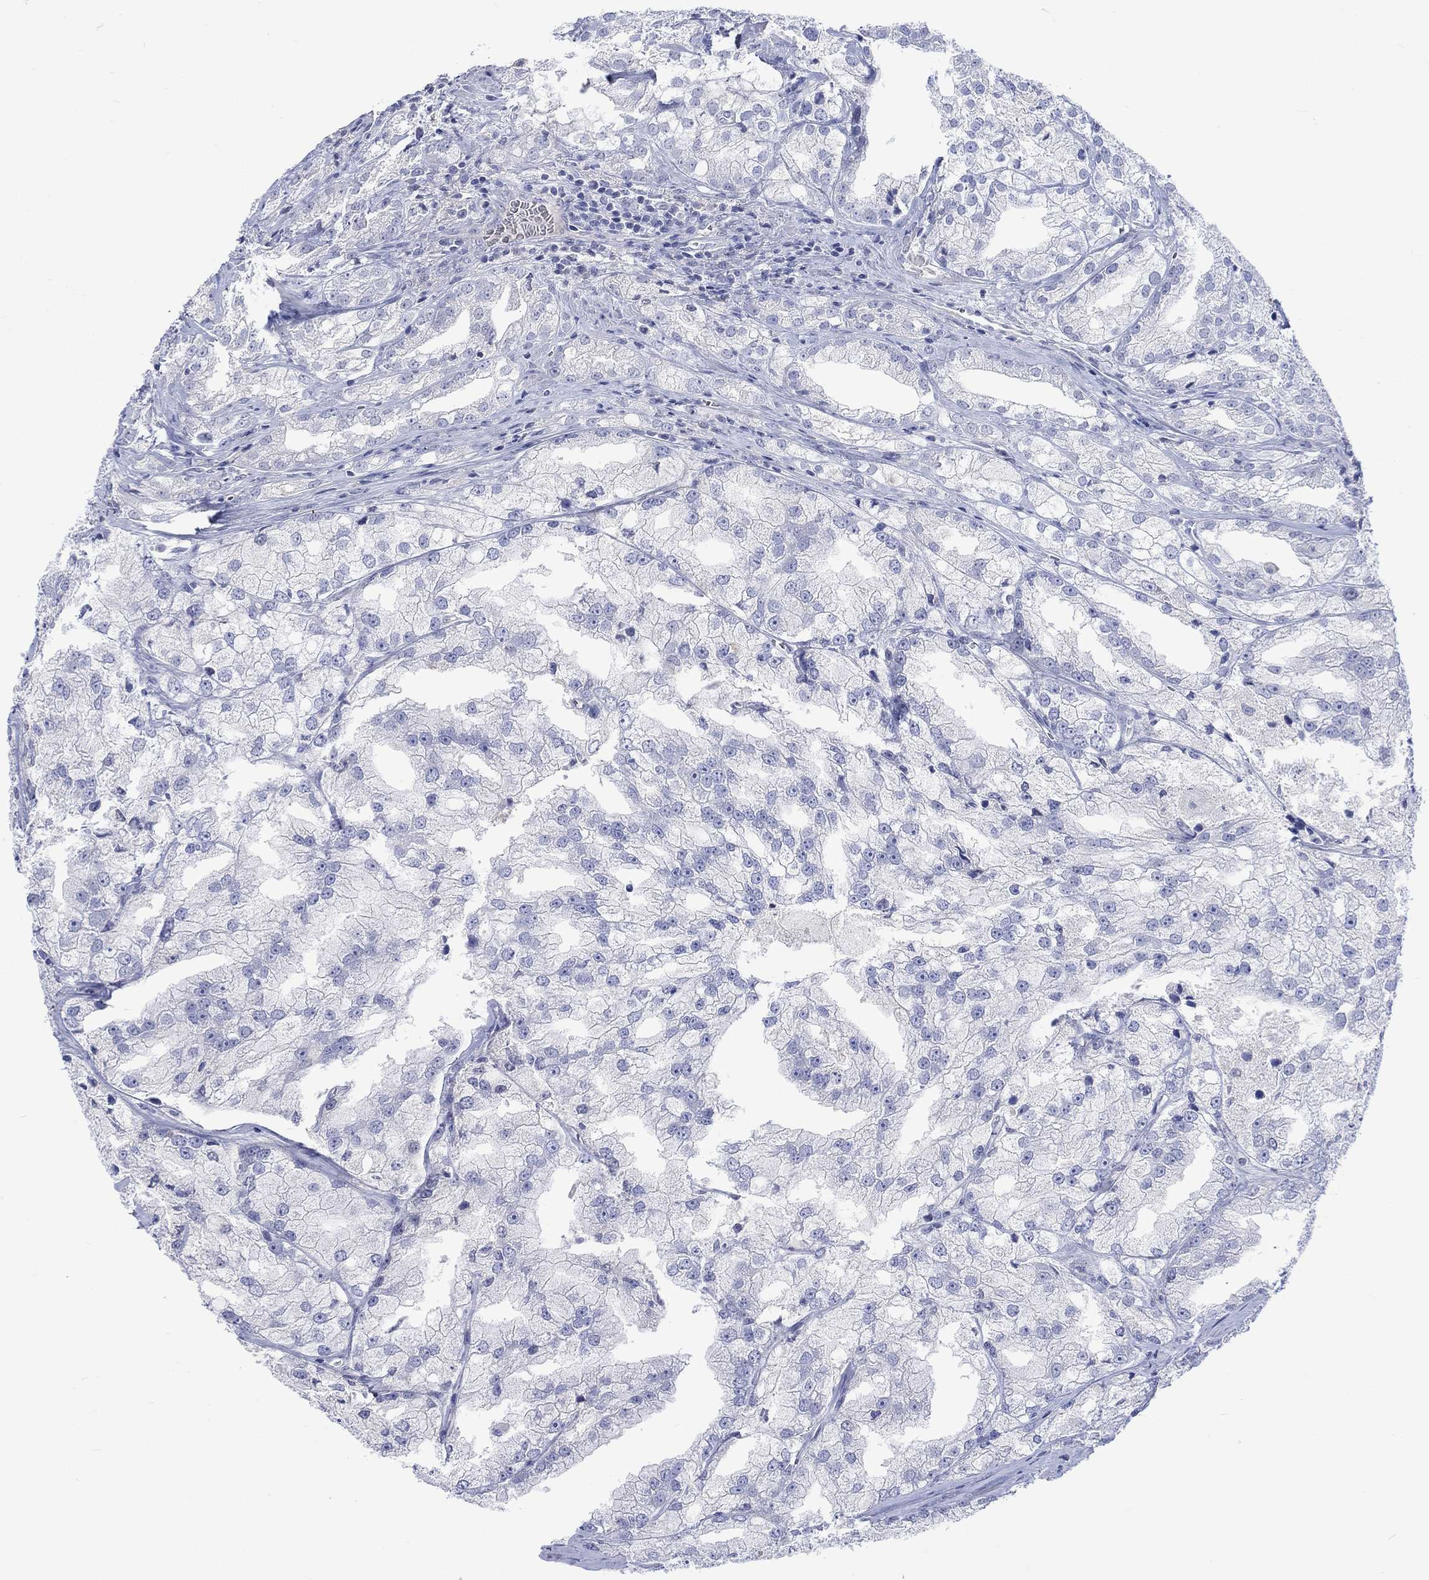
{"staining": {"intensity": "negative", "quantity": "none", "location": "none"}, "tissue": "prostate cancer", "cell_type": "Tumor cells", "image_type": "cancer", "snomed": [{"axis": "morphology", "description": "Adenocarcinoma, NOS"}, {"axis": "topography", "description": "Prostate"}], "caption": "High magnification brightfield microscopy of prostate cancer (adenocarcinoma) stained with DAB (3,3'-diaminobenzidine) (brown) and counterstained with hematoxylin (blue): tumor cells show no significant staining. (Stains: DAB IHC with hematoxylin counter stain, Microscopy: brightfield microscopy at high magnification).", "gene": "TOMM20L", "patient": {"sex": "male", "age": 70}}